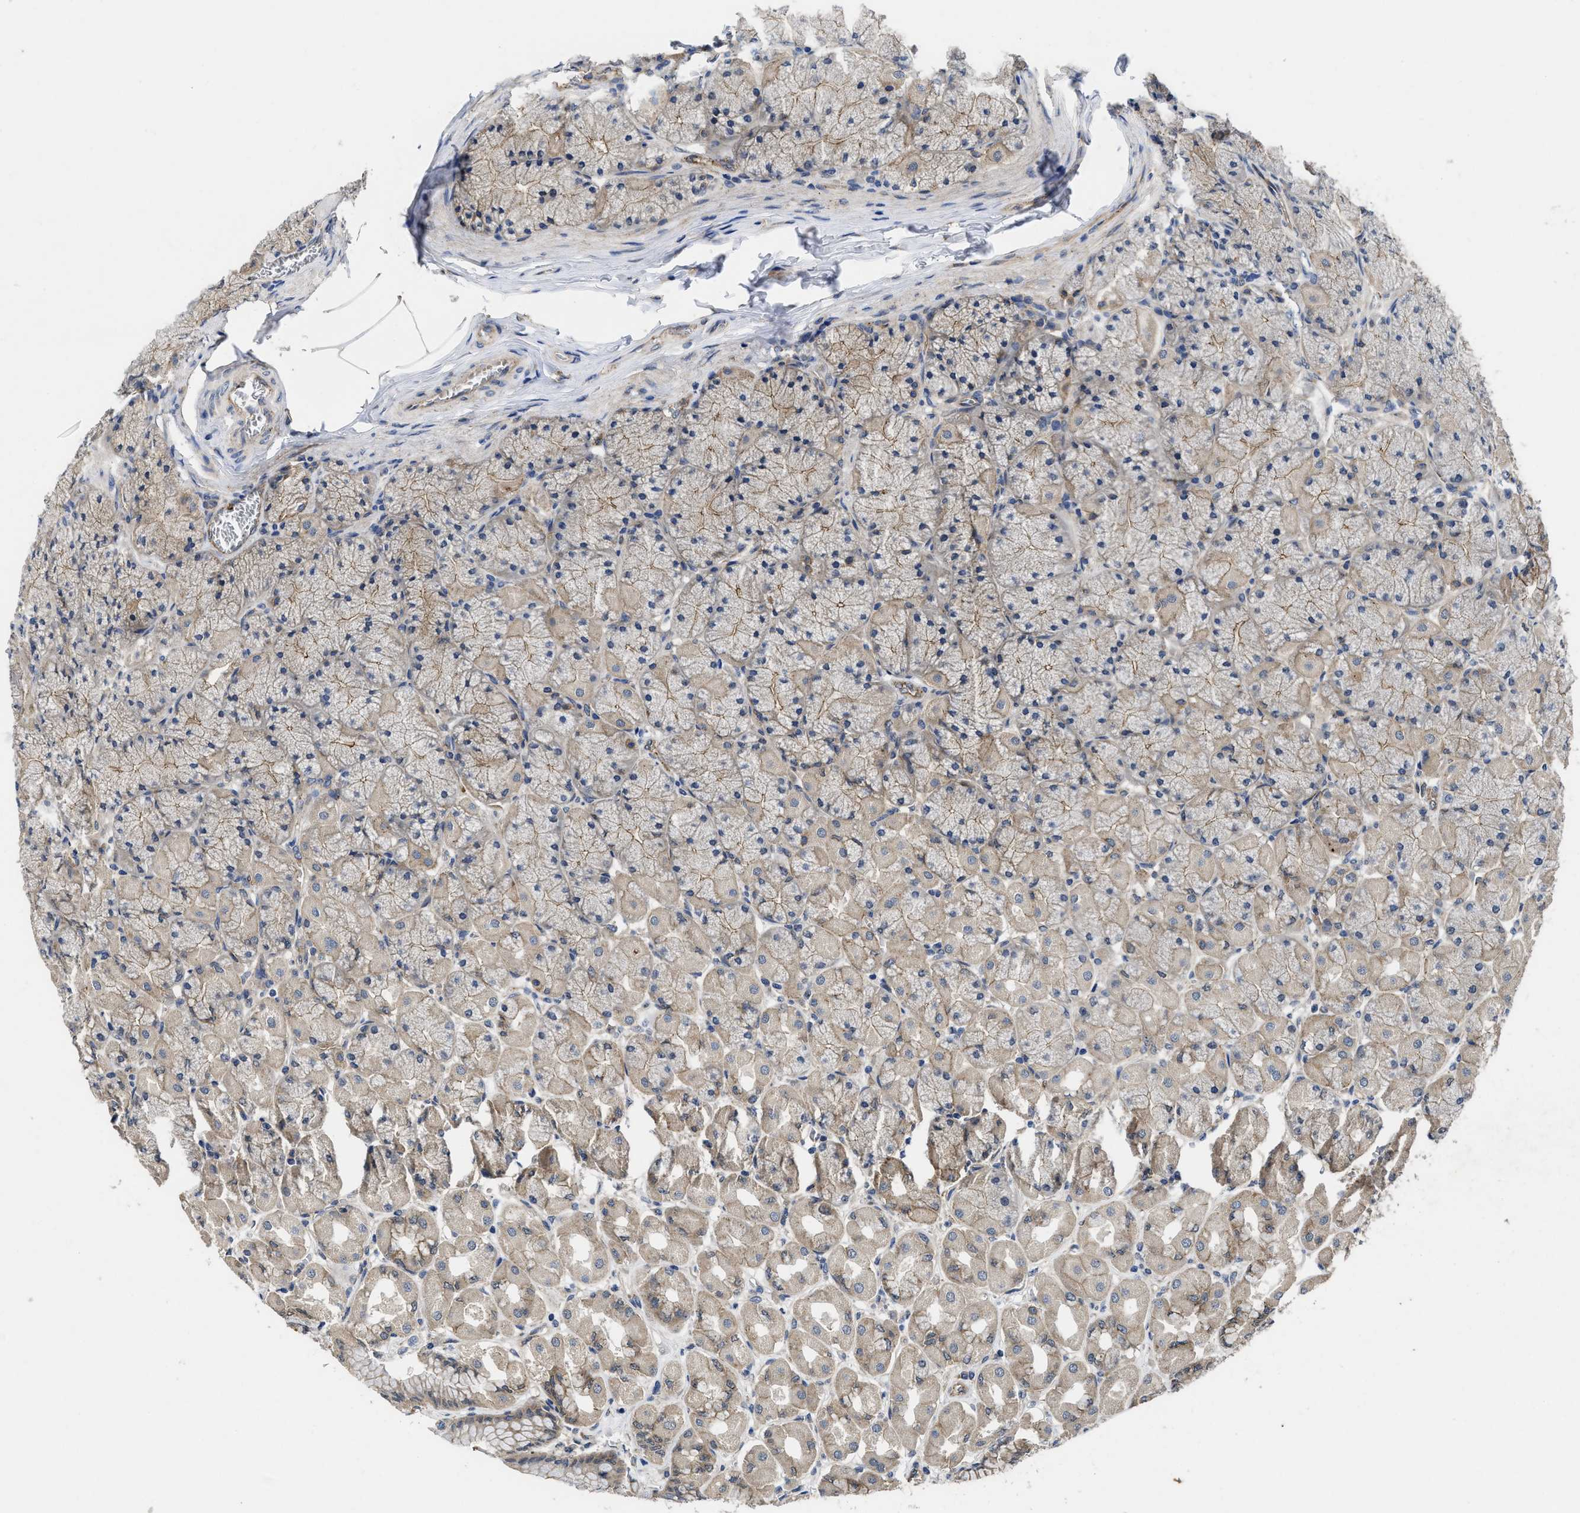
{"staining": {"intensity": "moderate", "quantity": "25%-75%", "location": "cytoplasmic/membranous"}, "tissue": "stomach", "cell_type": "Glandular cells", "image_type": "normal", "snomed": [{"axis": "morphology", "description": "Normal tissue, NOS"}, {"axis": "topography", "description": "Stomach, upper"}], "caption": "About 25%-75% of glandular cells in unremarkable human stomach demonstrate moderate cytoplasmic/membranous protein positivity as visualized by brown immunohistochemical staining.", "gene": "PKD2", "patient": {"sex": "female", "age": 56}}